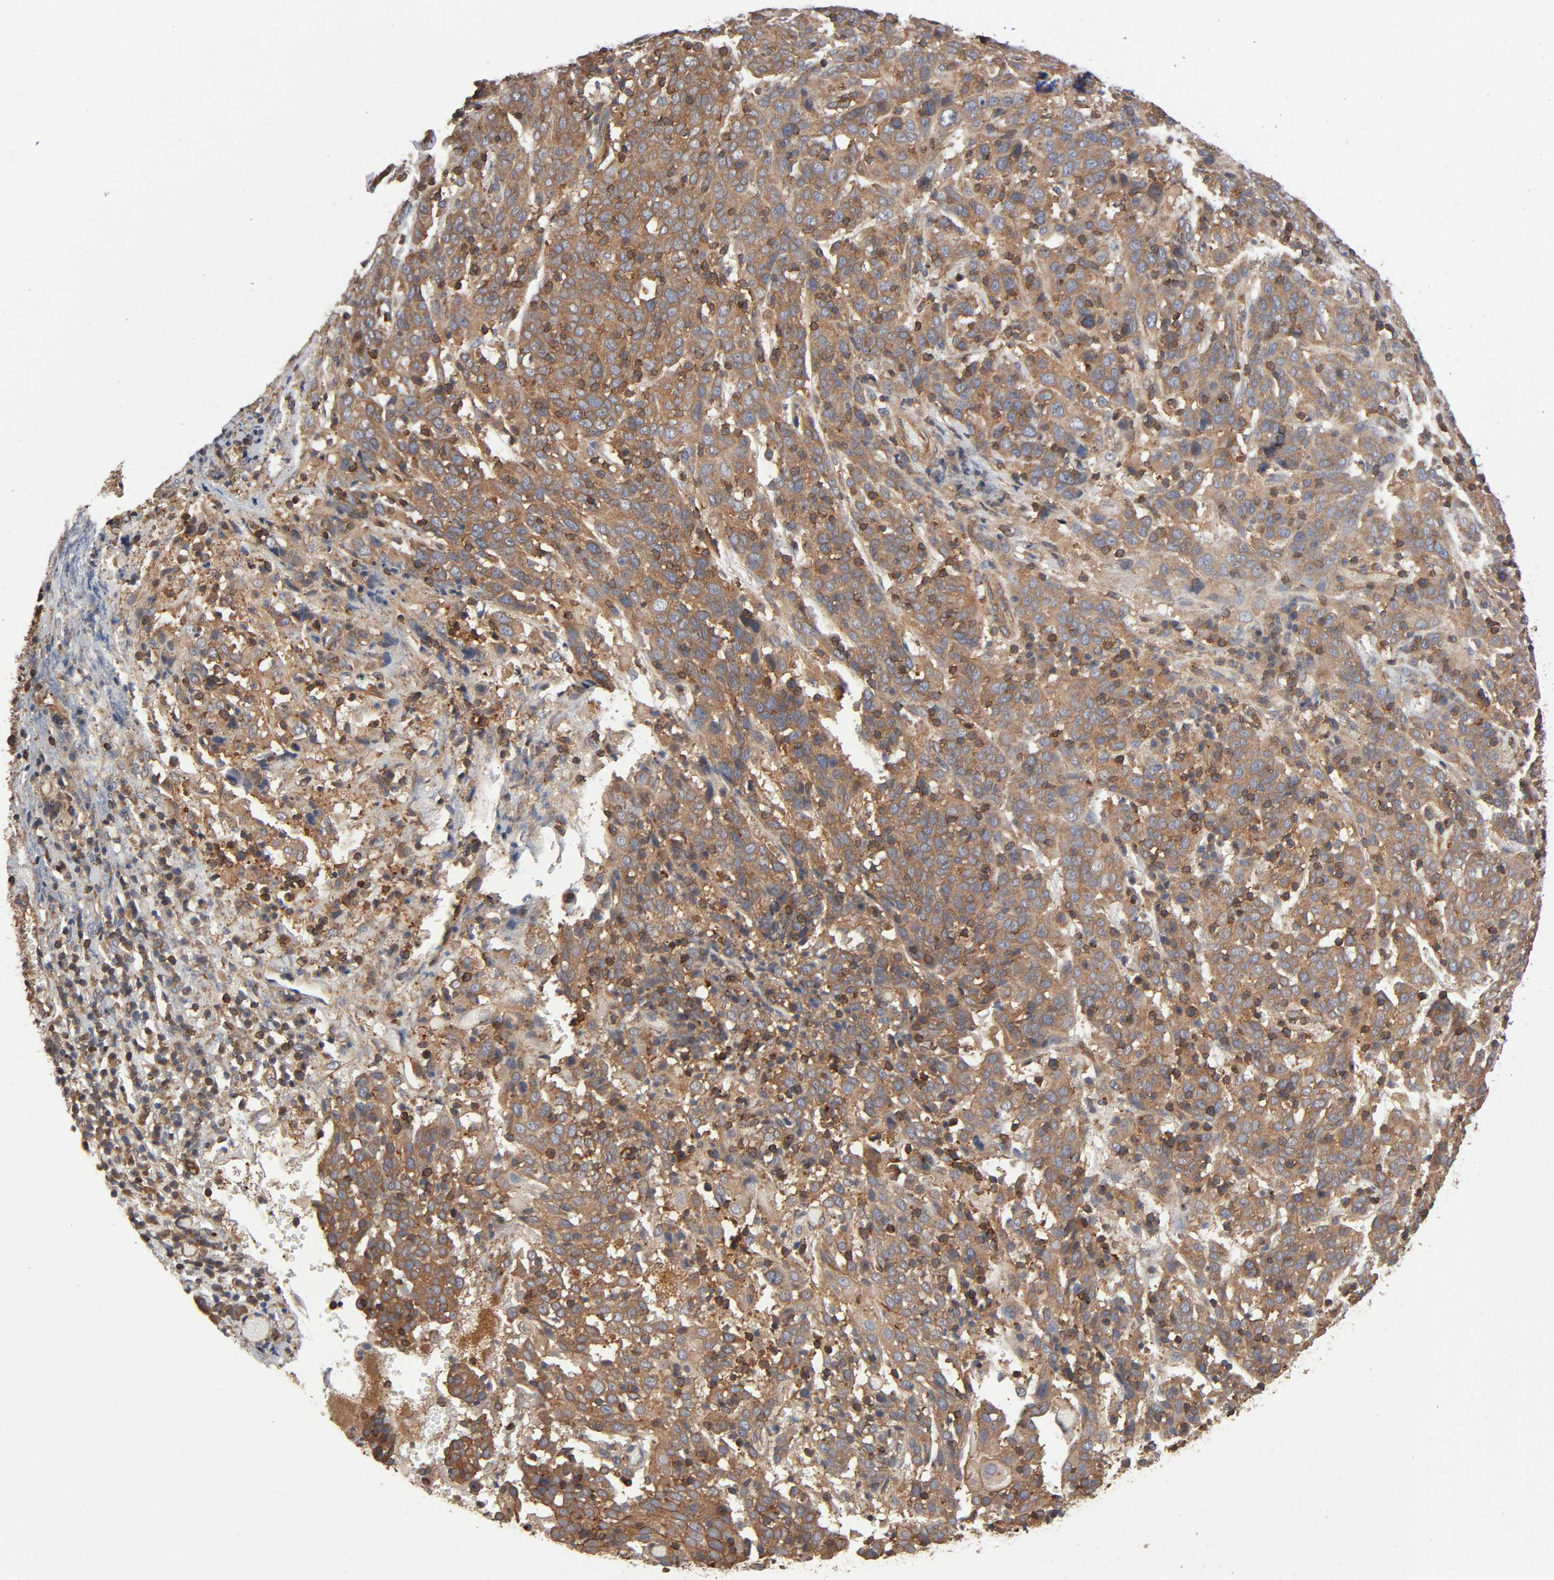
{"staining": {"intensity": "moderate", "quantity": ">75%", "location": "cytoplasmic/membranous"}, "tissue": "cervical cancer", "cell_type": "Tumor cells", "image_type": "cancer", "snomed": [{"axis": "morphology", "description": "Normal tissue, NOS"}, {"axis": "morphology", "description": "Squamous cell carcinoma, NOS"}, {"axis": "topography", "description": "Cervix"}], "caption": "This histopathology image demonstrates cervical cancer stained with IHC to label a protein in brown. The cytoplasmic/membranous of tumor cells show moderate positivity for the protein. Nuclei are counter-stained blue.", "gene": "LAMTOR2", "patient": {"sex": "female", "age": 67}}